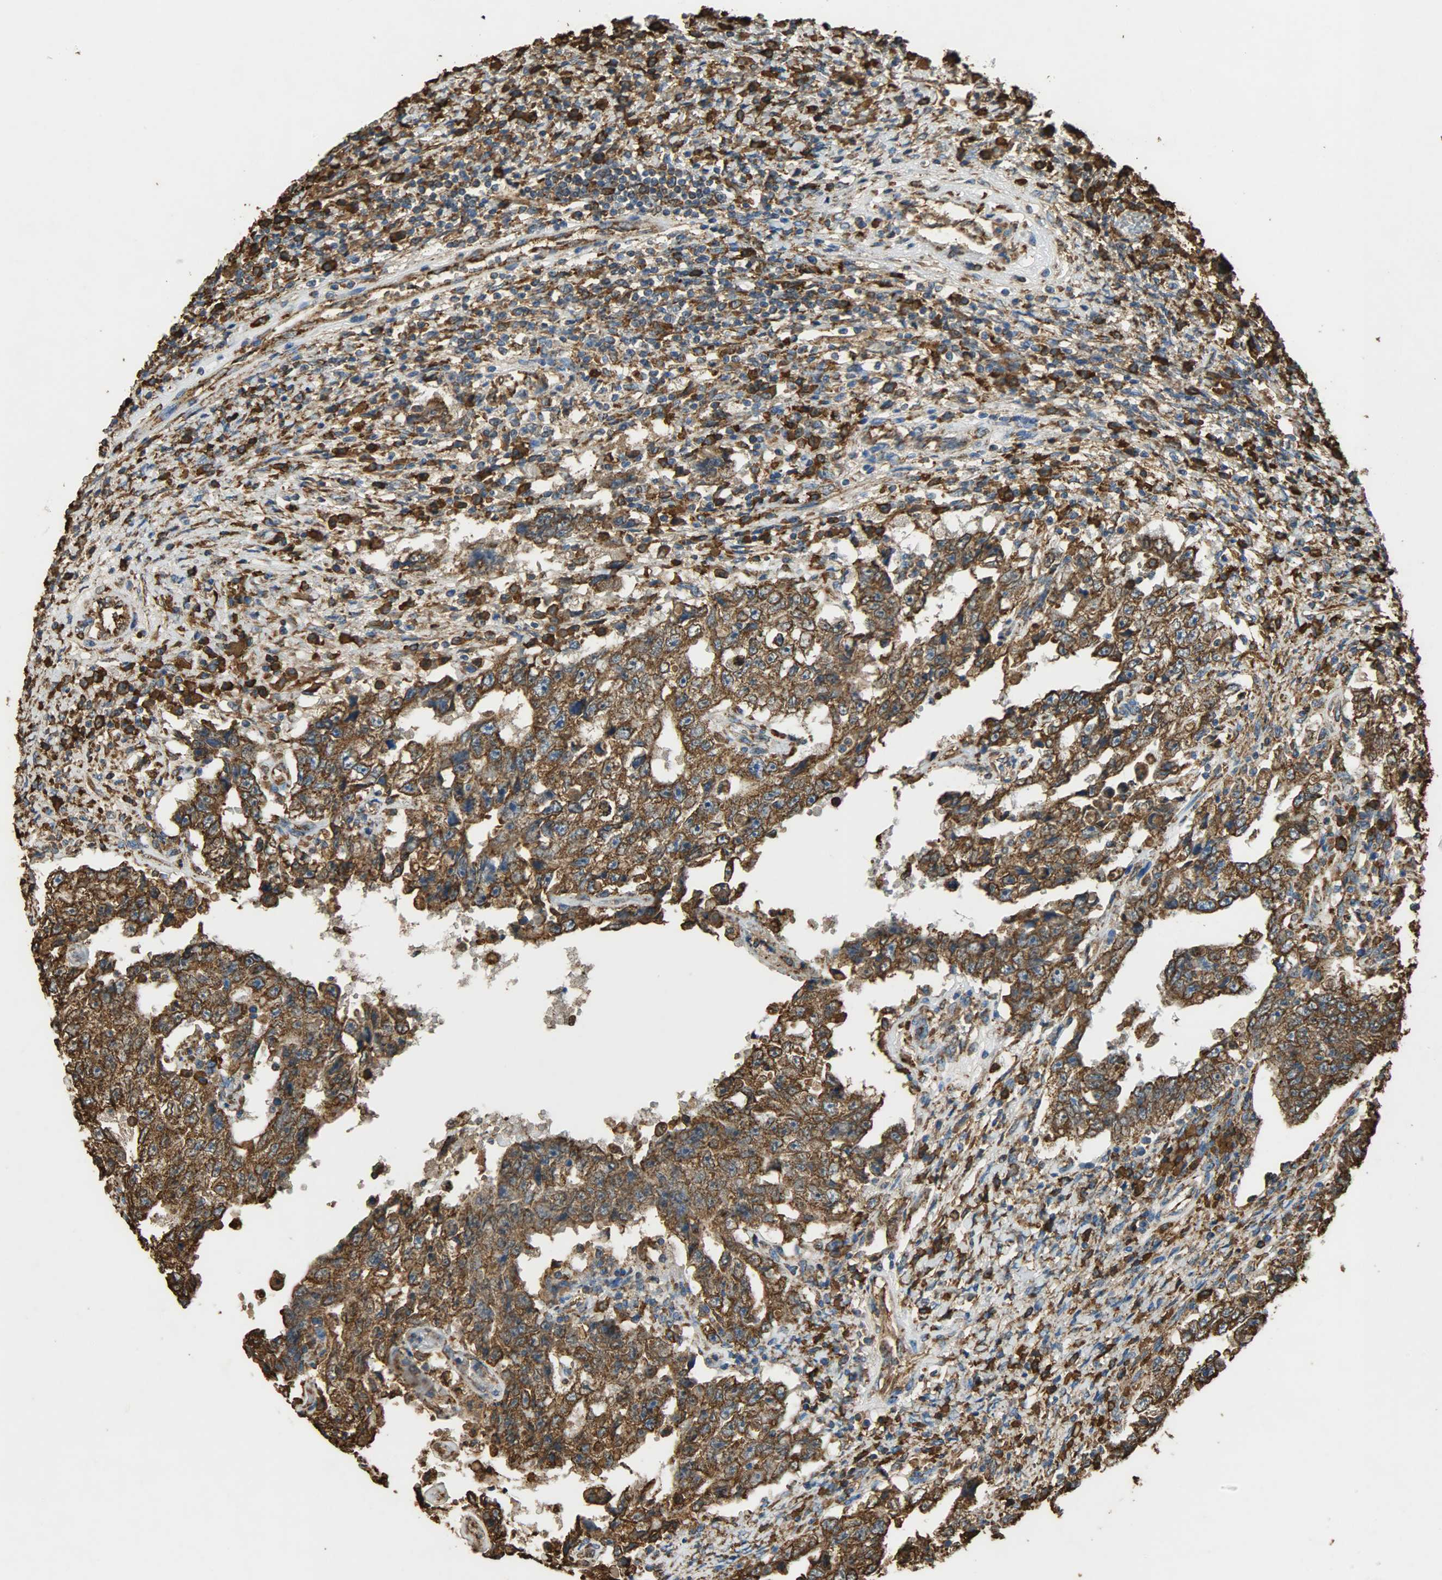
{"staining": {"intensity": "strong", "quantity": ">75%", "location": "cytoplasmic/membranous"}, "tissue": "testis cancer", "cell_type": "Tumor cells", "image_type": "cancer", "snomed": [{"axis": "morphology", "description": "Carcinoma, Embryonal, NOS"}, {"axis": "topography", "description": "Testis"}], "caption": "This photomicrograph displays immunohistochemistry staining of human testis cancer, with high strong cytoplasmic/membranous staining in about >75% of tumor cells.", "gene": "HSP90B1", "patient": {"sex": "male", "age": 26}}